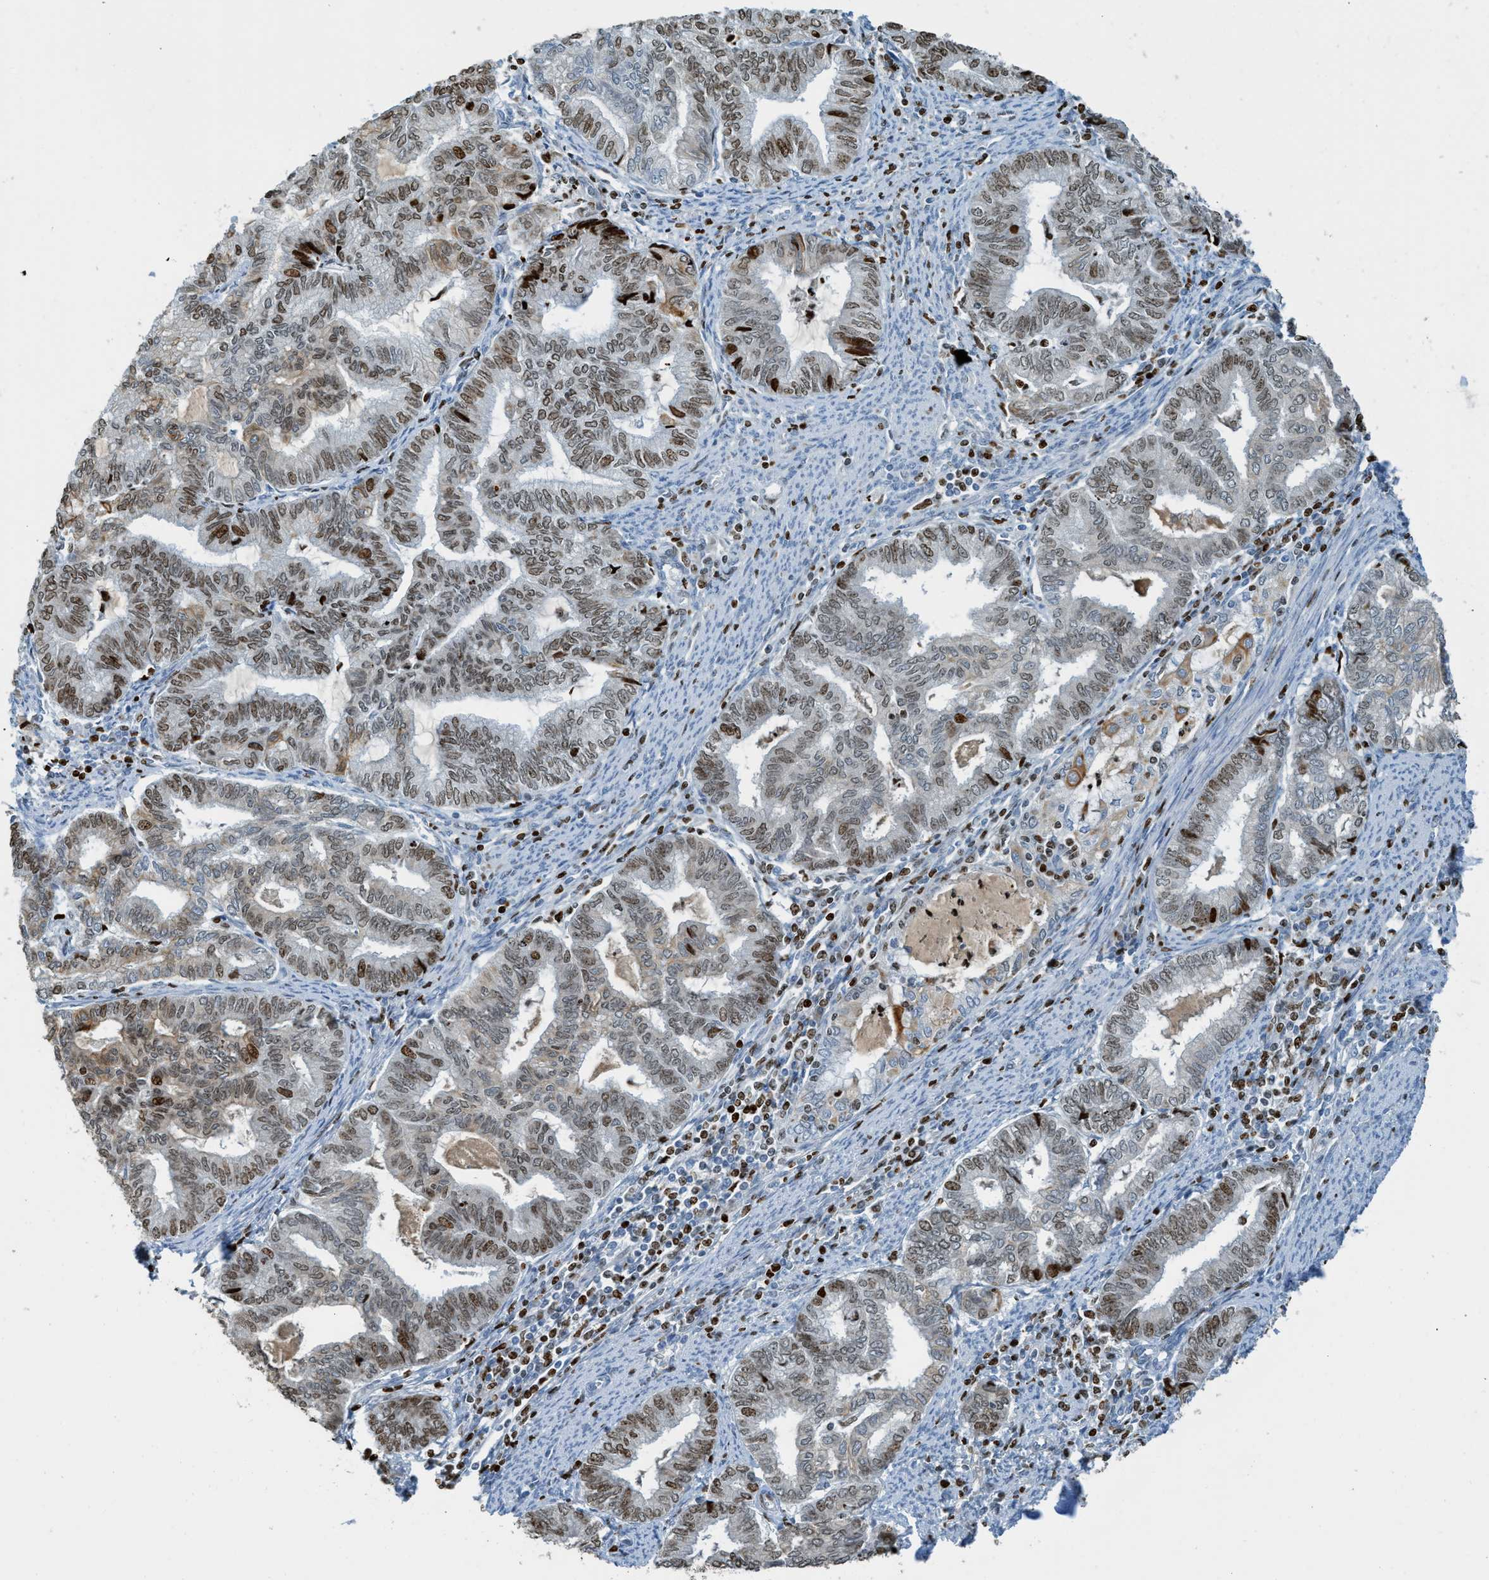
{"staining": {"intensity": "moderate", "quantity": "25%-75%", "location": "nuclear"}, "tissue": "endometrial cancer", "cell_type": "Tumor cells", "image_type": "cancer", "snomed": [{"axis": "morphology", "description": "Adenocarcinoma, NOS"}, {"axis": "topography", "description": "Endometrium"}], "caption": "An image showing moderate nuclear staining in about 25%-75% of tumor cells in adenocarcinoma (endometrial), as visualized by brown immunohistochemical staining.", "gene": "SH3D19", "patient": {"sex": "female", "age": 79}}